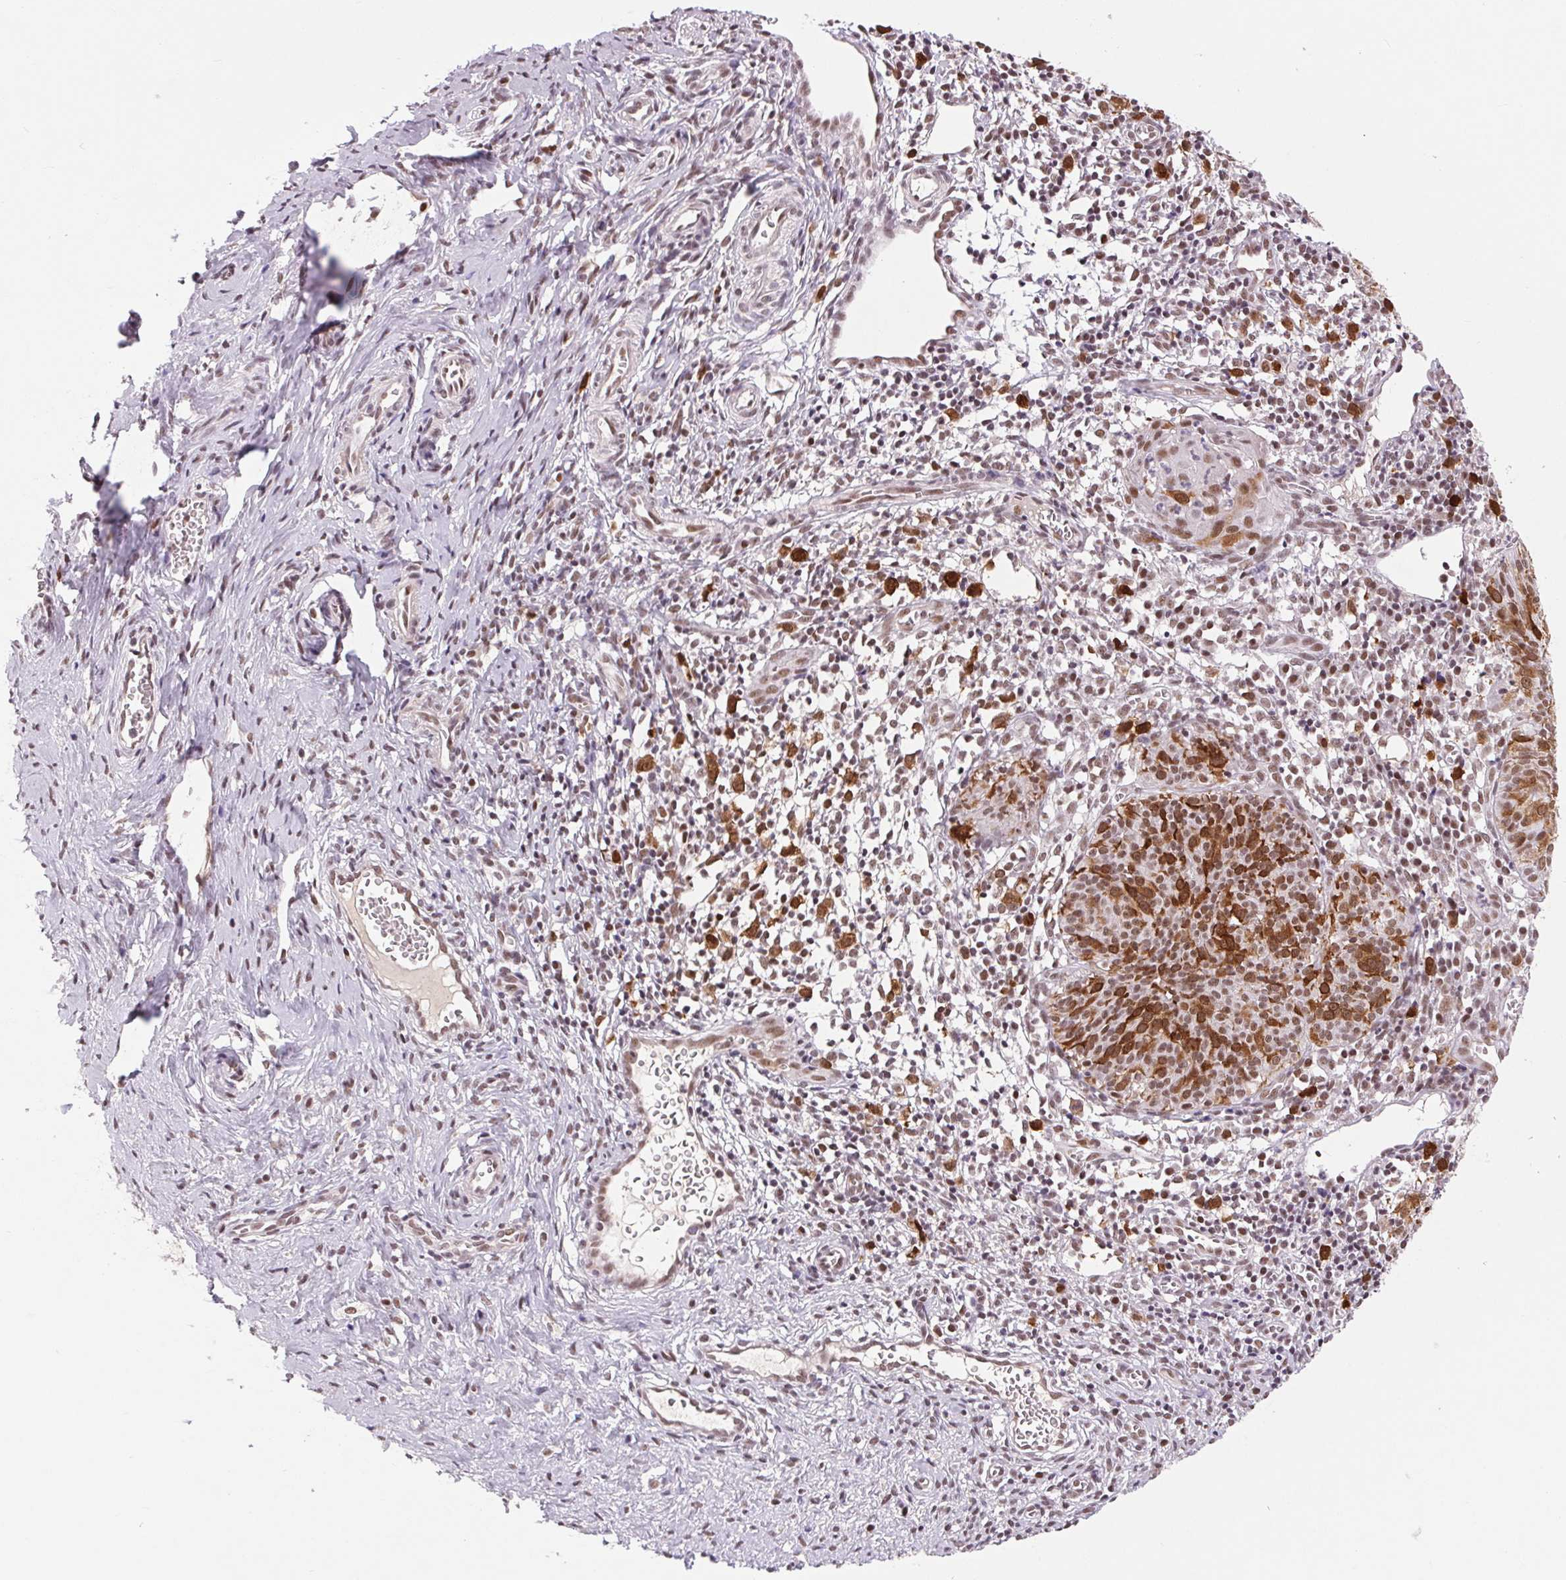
{"staining": {"intensity": "strong", "quantity": "25%-75%", "location": "cytoplasmic/membranous,nuclear"}, "tissue": "cervical cancer", "cell_type": "Tumor cells", "image_type": "cancer", "snomed": [{"axis": "morphology", "description": "Squamous cell carcinoma, NOS"}, {"axis": "topography", "description": "Cervix"}], "caption": "Squamous cell carcinoma (cervical) tissue shows strong cytoplasmic/membranous and nuclear expression in approximately 25%-75% of tumor cells, visualized by immunohistochemistry.", "gene": "CD2BP2", "patient": {"sex": "female", "age": 52}}